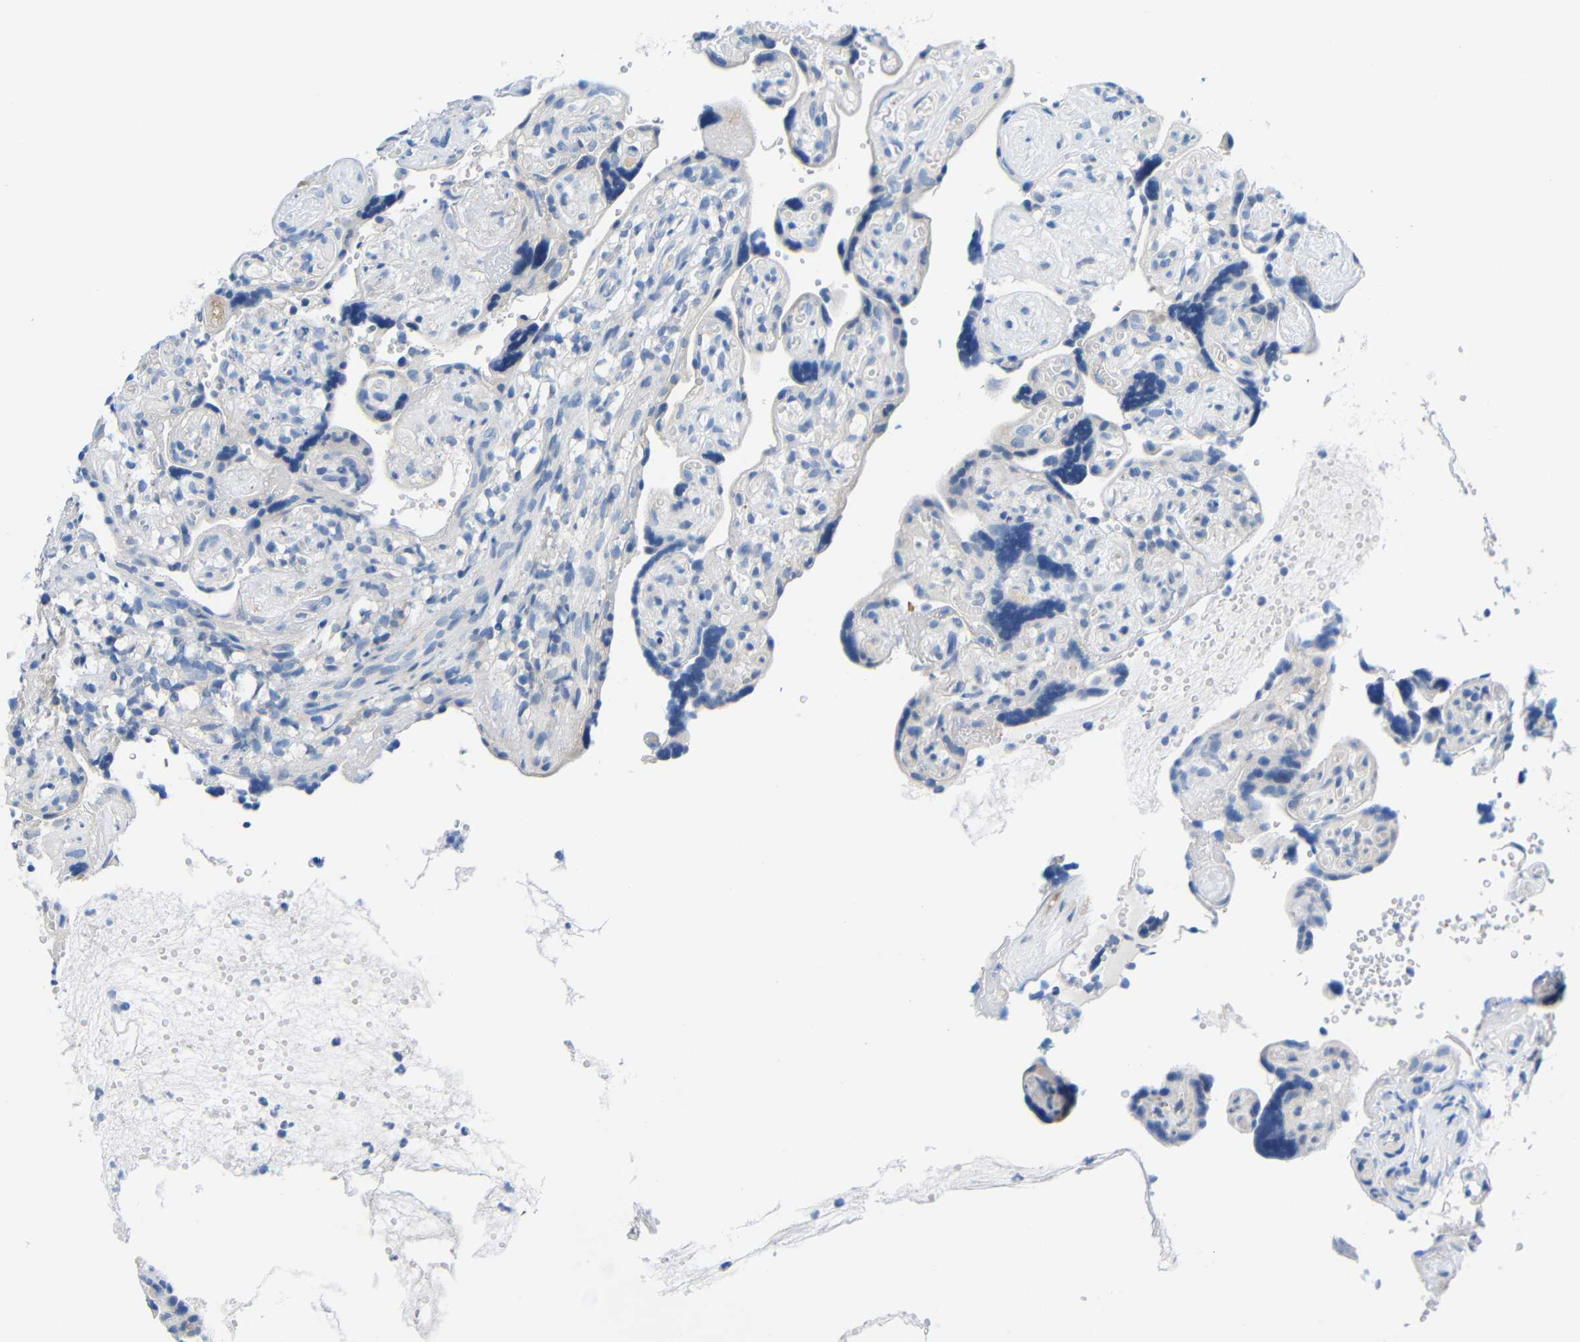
{"staining": {"intensity": "negative", "quantity": "none", "location": "none"}, "tissue": "placenta", "cell_type": "Trophoblastic cells", "image_type": "normal", "snomed": [{"axis": "morphology", "description": "Normal tissue, NOS"}, {"axis": "topography", "description": "Placenta"}], "caption": "This is an immunohistochemistry (IHC) micrograph of normal human placenta. There is no staining in trophoblastic cells.", "gene": "NEGR1", "patient": {"sex": "female", "age": 30}}